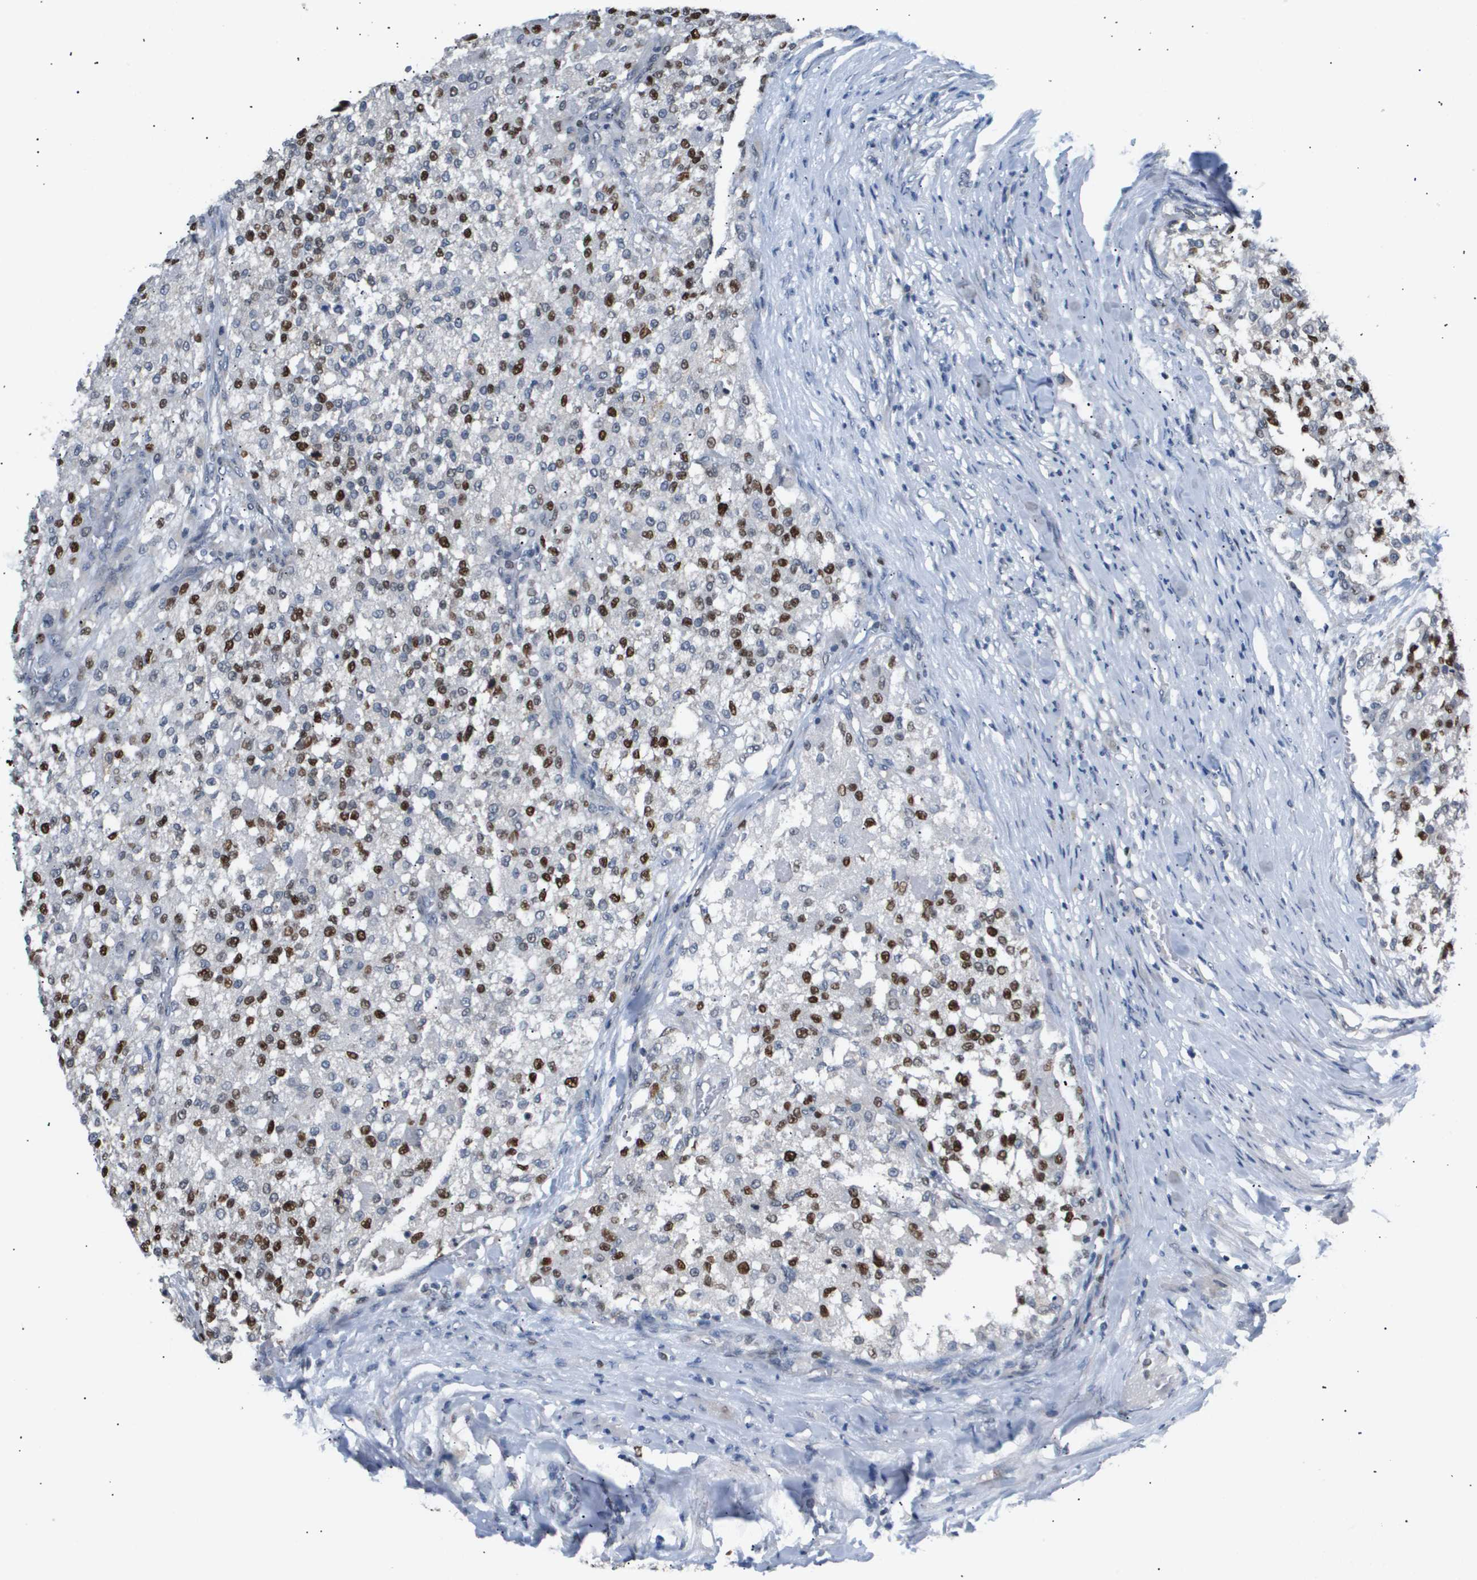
{"staining": {"intensity": "strong", "quantity": "25%-75%", "location": "nuclear"}, "tissue": "testis cancer", "cell_type": "Tumor cells", "image_type": "cancer", "snomed": [{"axis": "morphology", "description": "Seminoma, NOS"}, {"axis": "topography", "description": "Testis"}], "caption": "Testis cancer (seminoma) stained for a protein (brown) demonstrates strong nuclear positive staining in approximately 25%-75% of tumor cells.", "gene": "ANAPC2", "patient": {"sex": "male", "age": 59}}